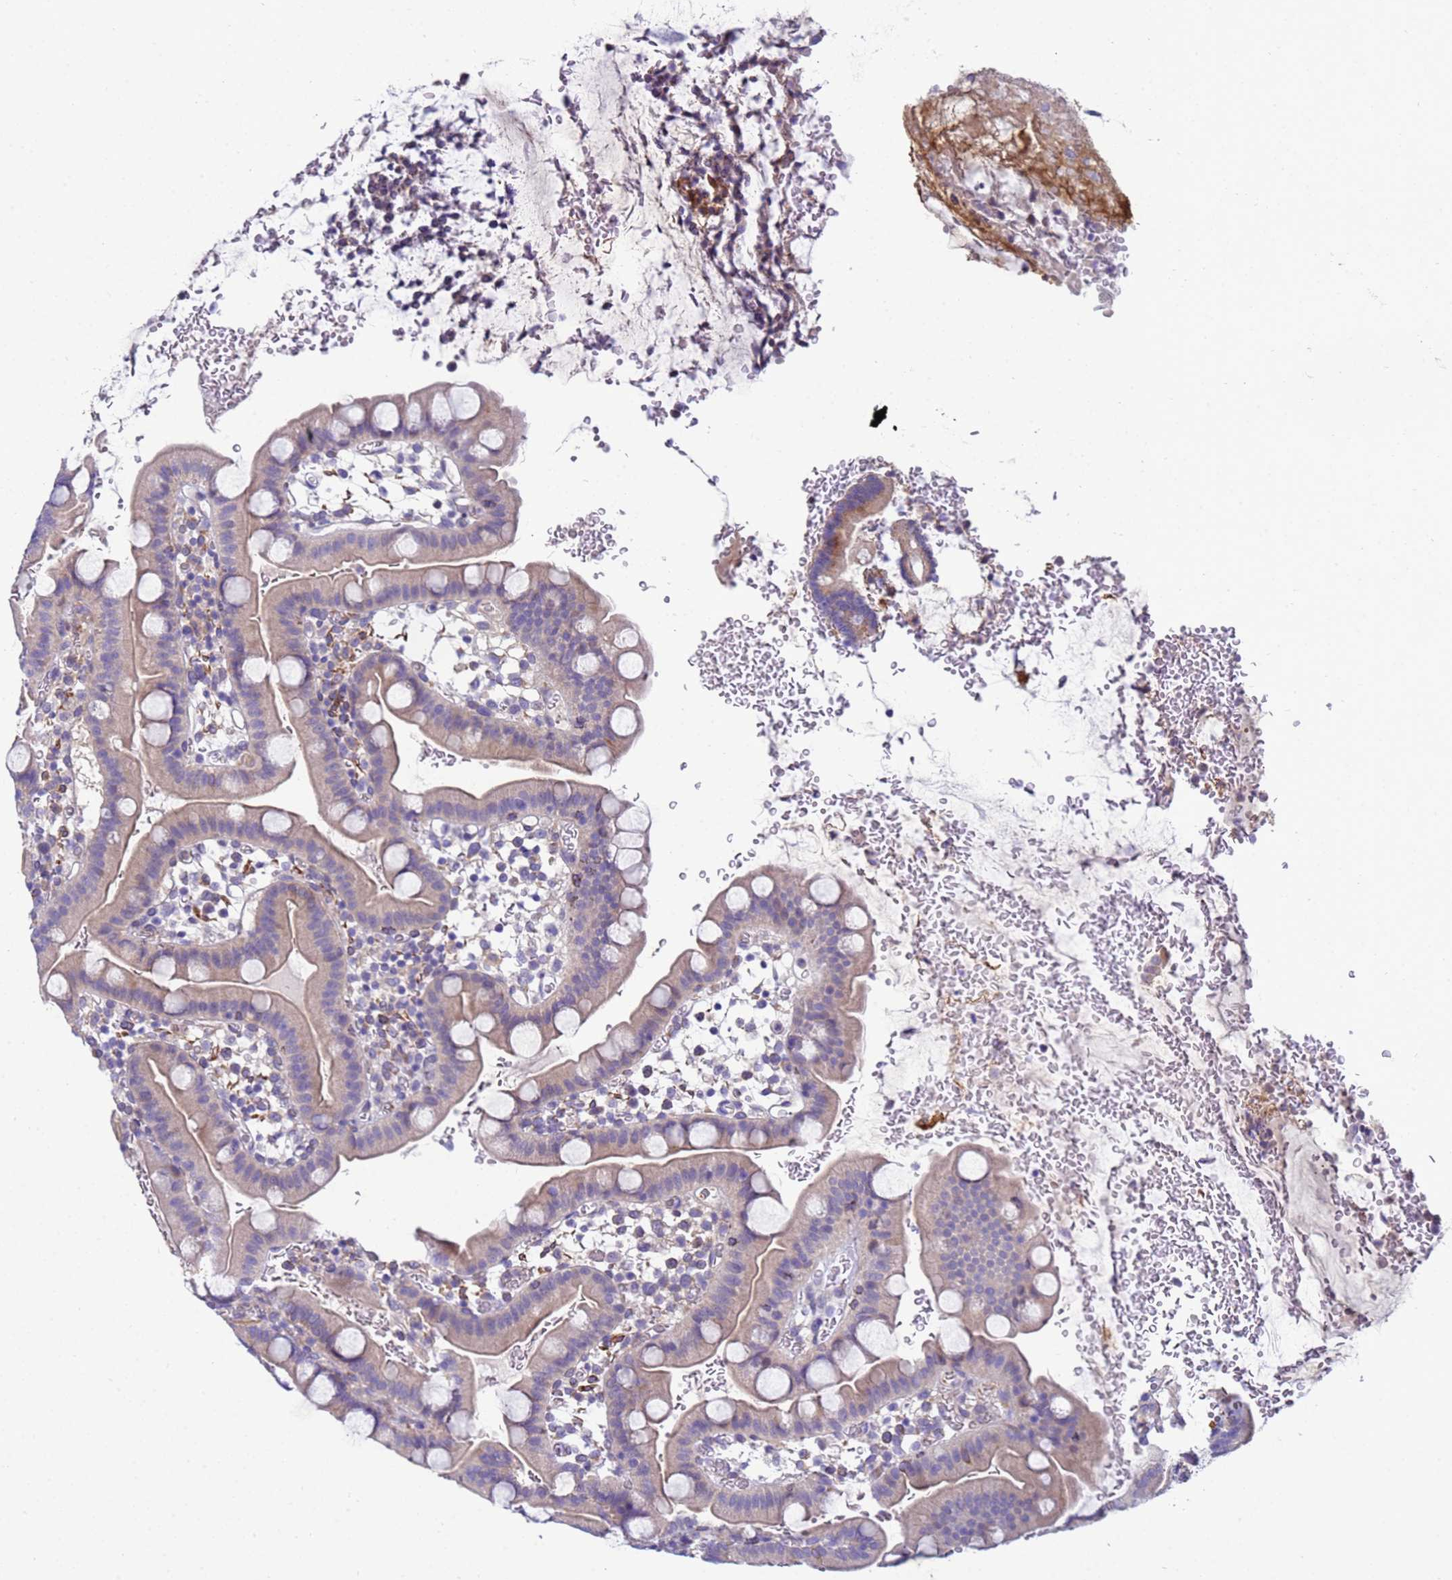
{"staining": {"intensity": "moderate", "quantity": "<25%", "location": "cytoplasmic/membranous"}, "tissue": "small intestine", "cell_type": "Glandular cells", "image_type": "normal", "snomed": [{"axis": "morphology", "description": "Normal tissue, NOS"}, {"axis": "topography", "description": "Stomach, upper"}, {"axis": "topography", "description": "Stomach, lower"}, {"axis": "topography", "description": "Small intestine"}], "caption": "IHC micrograph of unremarkable small intestine: human small intestine stained using immunohistochemistry (IHC) demonstrates low levels of moderate protein expression localized specifically in the cytoplasmic/membranous of glandular cells, appearing as a cytoplasmic/membranous brown color.", "gene": "TRPC6", "patient": {"sex": "male", "age": 68}}